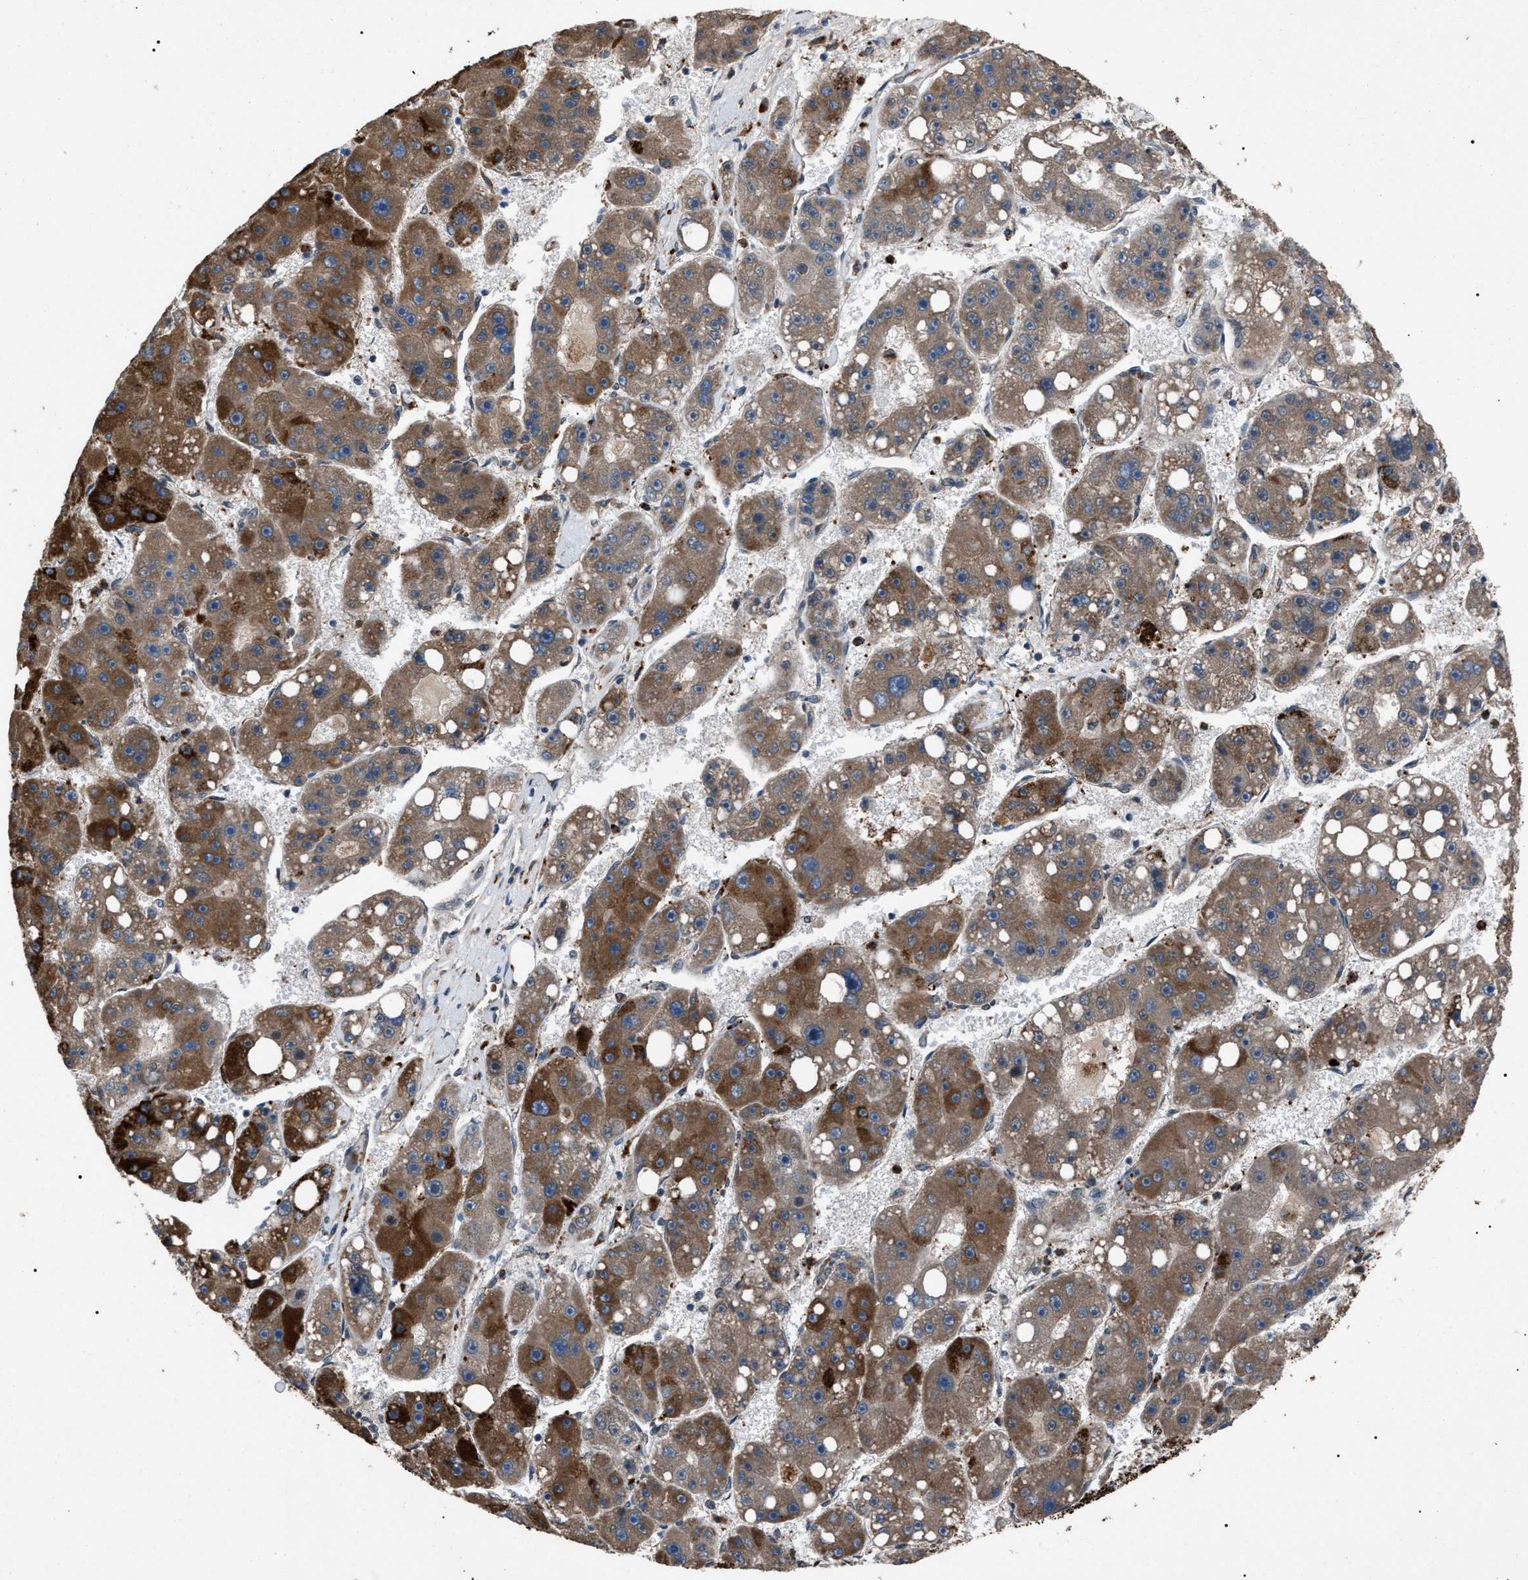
{"staining": {"intensity": "strong", "quantity": ">75%", "location": "cytoplasmic/membranous"}, "tissue": "liver cancer", "cell_type": "Tumor cells", "image_type": "cancer", "snomed": [{"axis": "morphology", "description": "Carcinoma, Hepatocellular, NOS"}, {"axis": "topography", "description": "Liver"}], "caption": "Liver cancer tissue exhibits strong cytoplasmic/membranous positivity in about >75% of tumor cells", "gene": "ZFAND2A", "patient": {"sex": "female", "age": 61}}